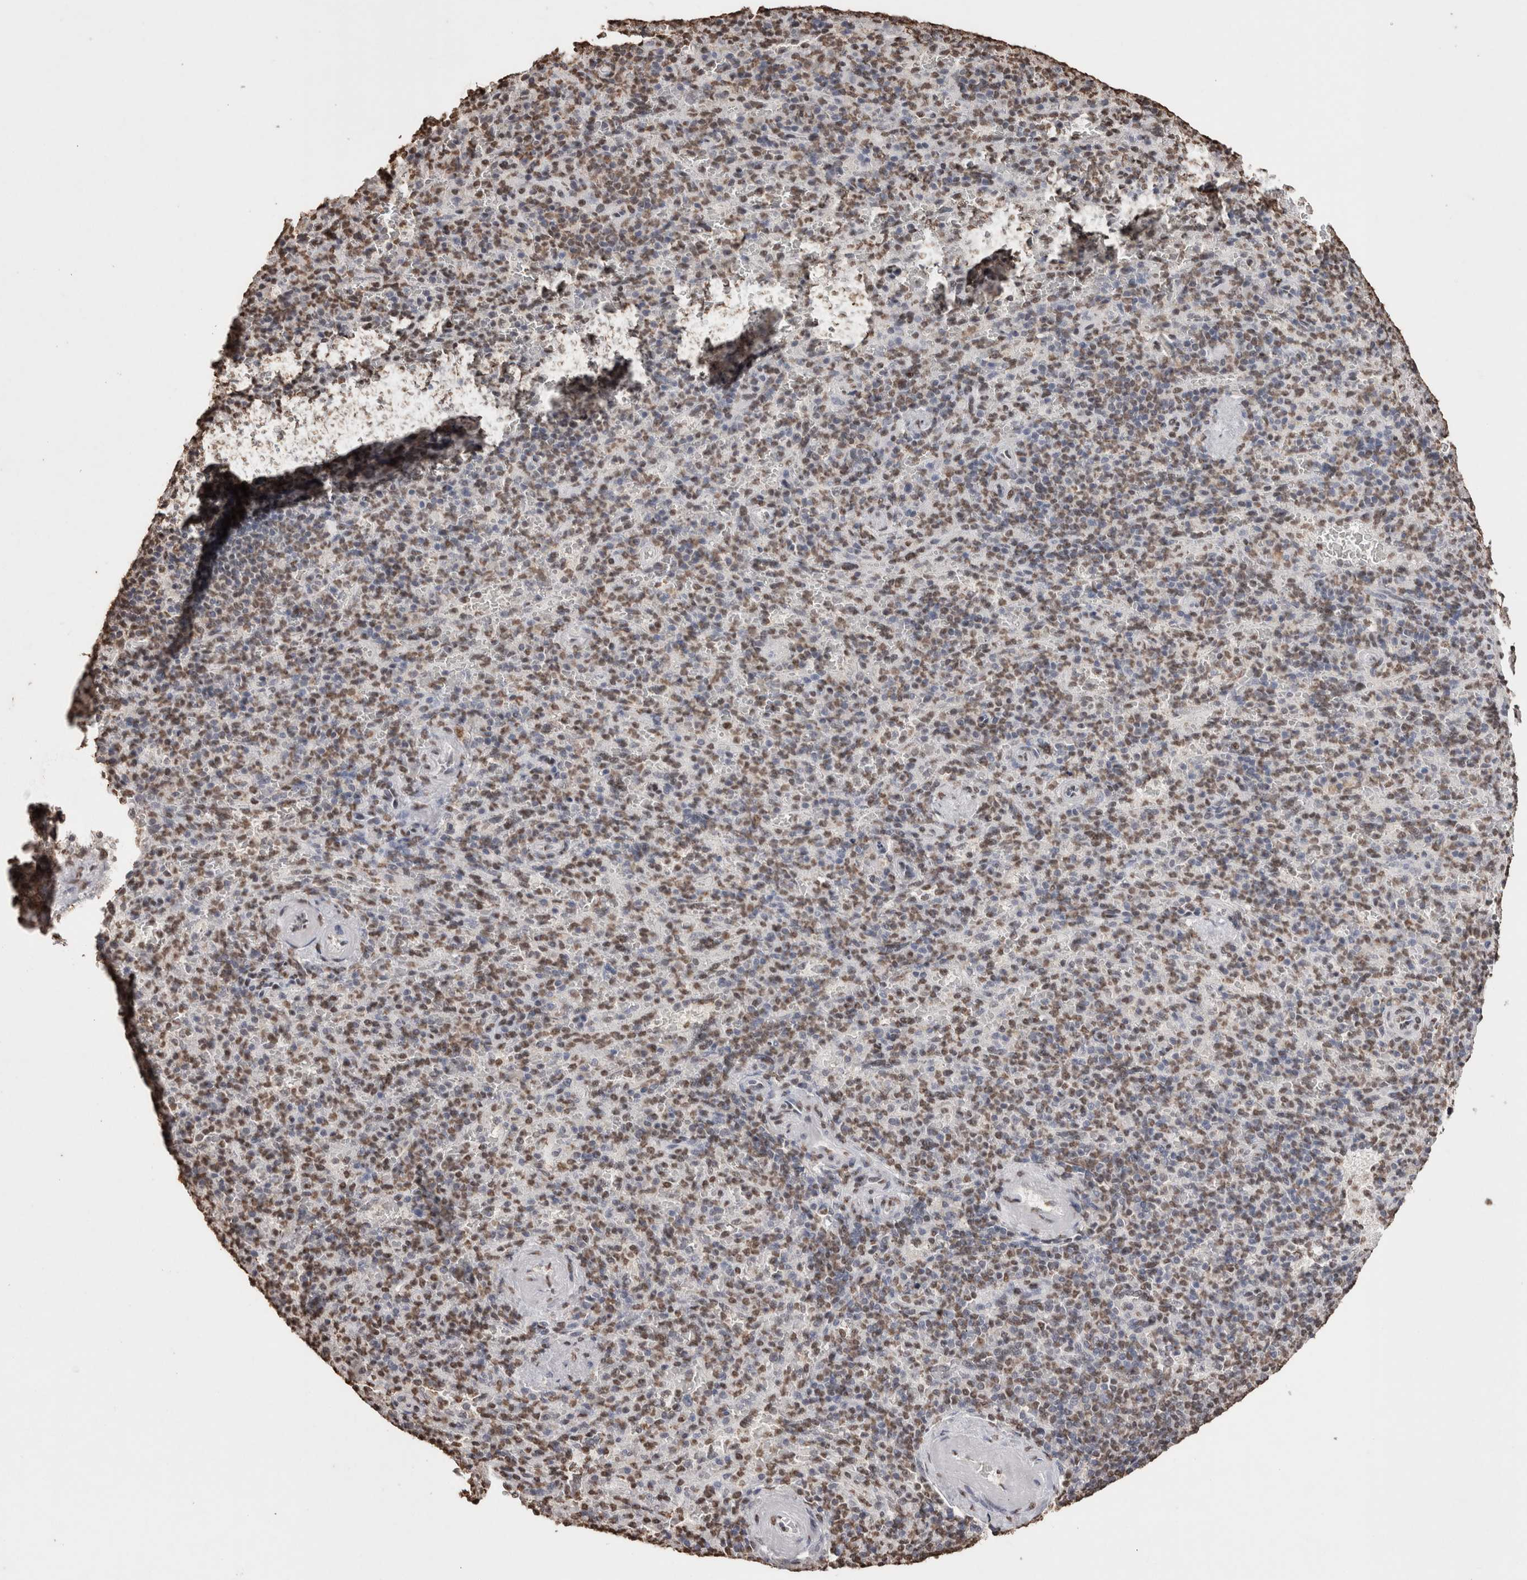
{"staining": {"intensity": "moderate", "quantity": "25%-75%", "location": "nuclear"}, "tissue": "spleen", "cell_type": "Cells in red pulp", "image_type": "normal", "snomed": [{"axis": "morphology", "description": "Normal tissue, NOS"}, {"axis": "topography", "description": "Spleen"}], "caption": "High-power microscopy captured an immunohistochemistry (IHC) image of normal spleen, revealing moderate nuclear positivity in about 25%-75% of cells in red pulp.", "gene": "NTHL1", "patient": {"sex": "female", "age": 74}}